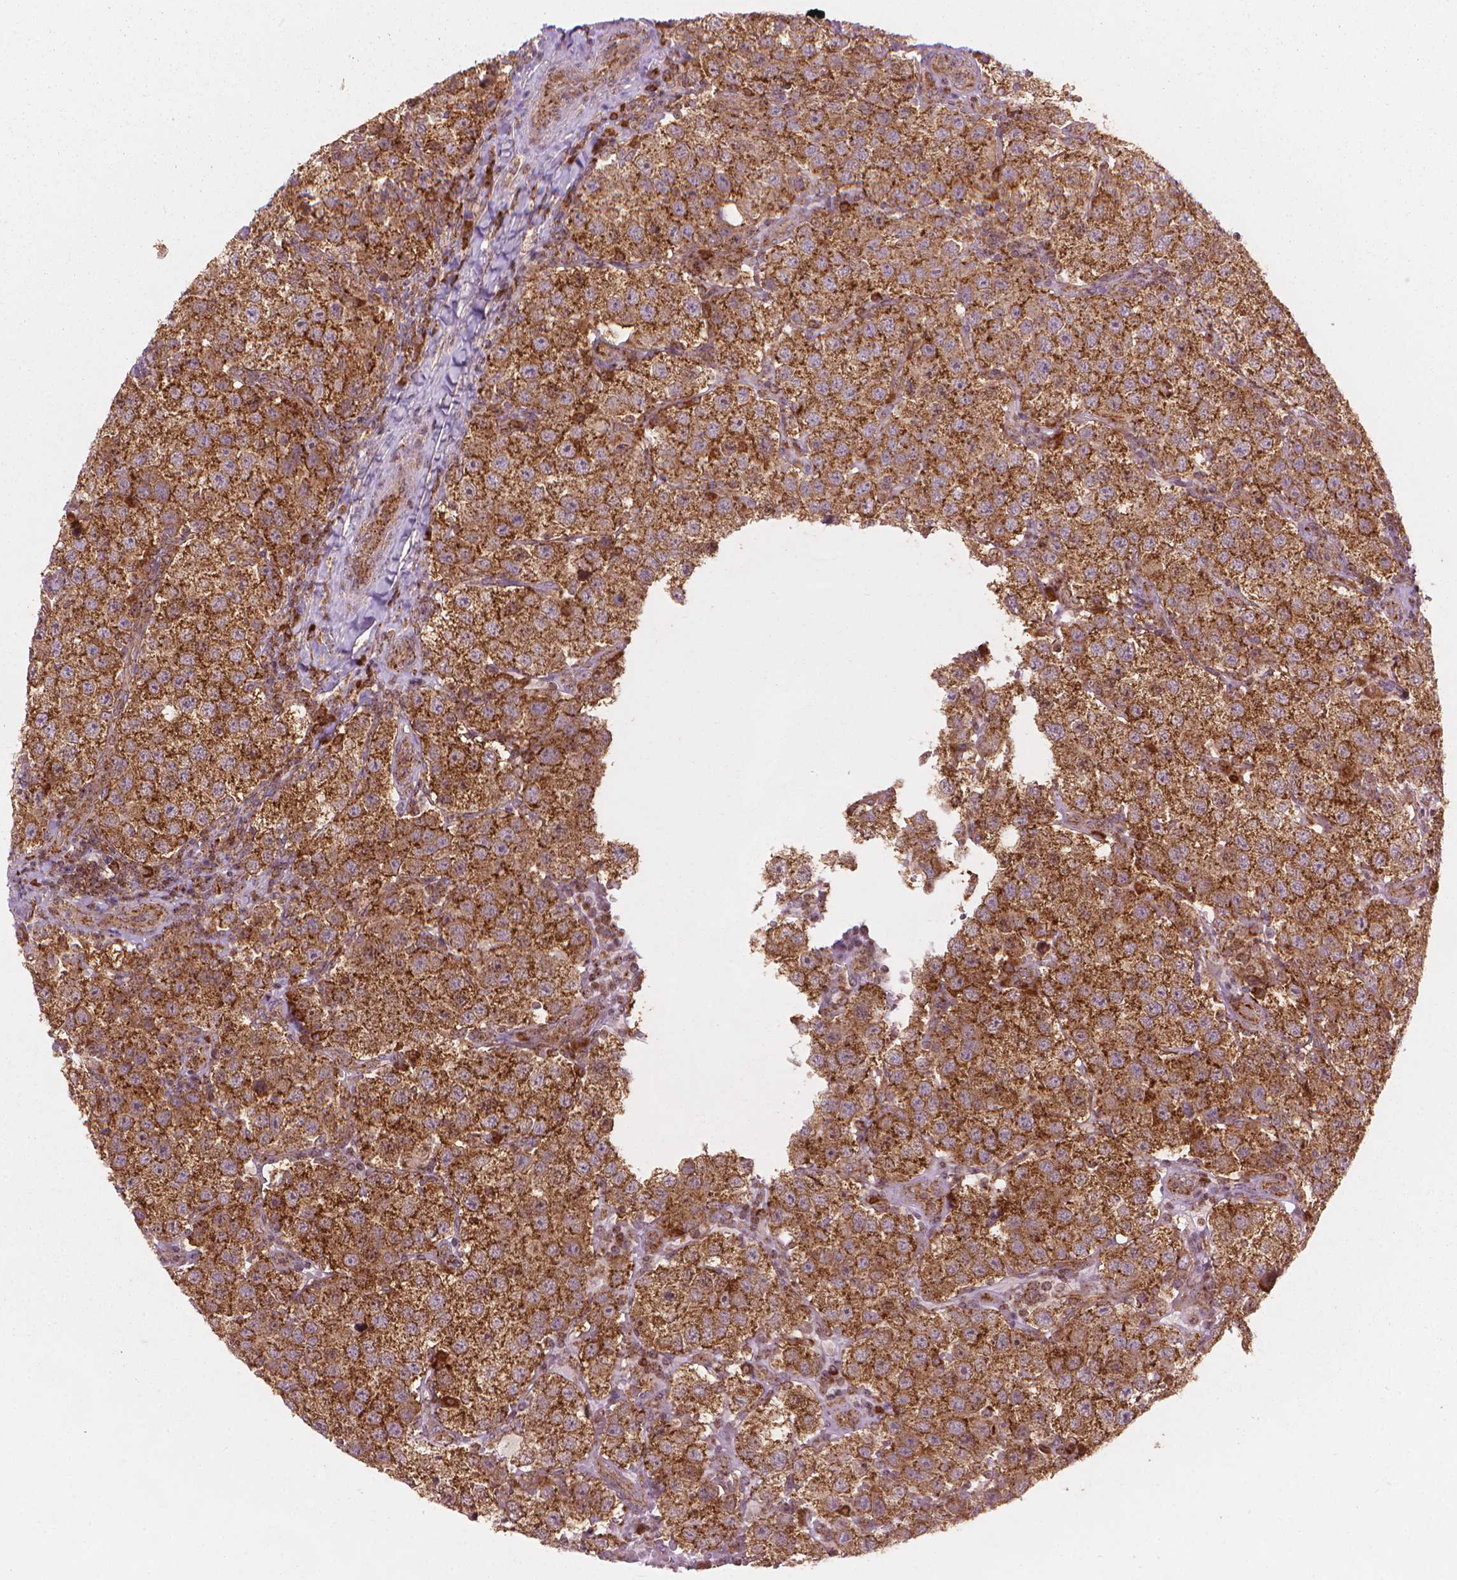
{"staining": {"intensity": "moderate", "quantity": ">75%", "location": "cytoplasmic/membranous"}, "tissue": "testis cancer", "cell_type": "Tumor cells", "image_type": "cancer", "snomed": [{"axis": "morphology", "description": "Seminoma, NOS"}, {"axis": "topography", "description": "Testis"}], "caption": "Tumor cells reveal medium levels of moderate cytoplasmic/membranous staining in approximately >75% of cells in testis cancer.", "gene": "VARS2", "patient": {"sex": "male", "age": 37}}